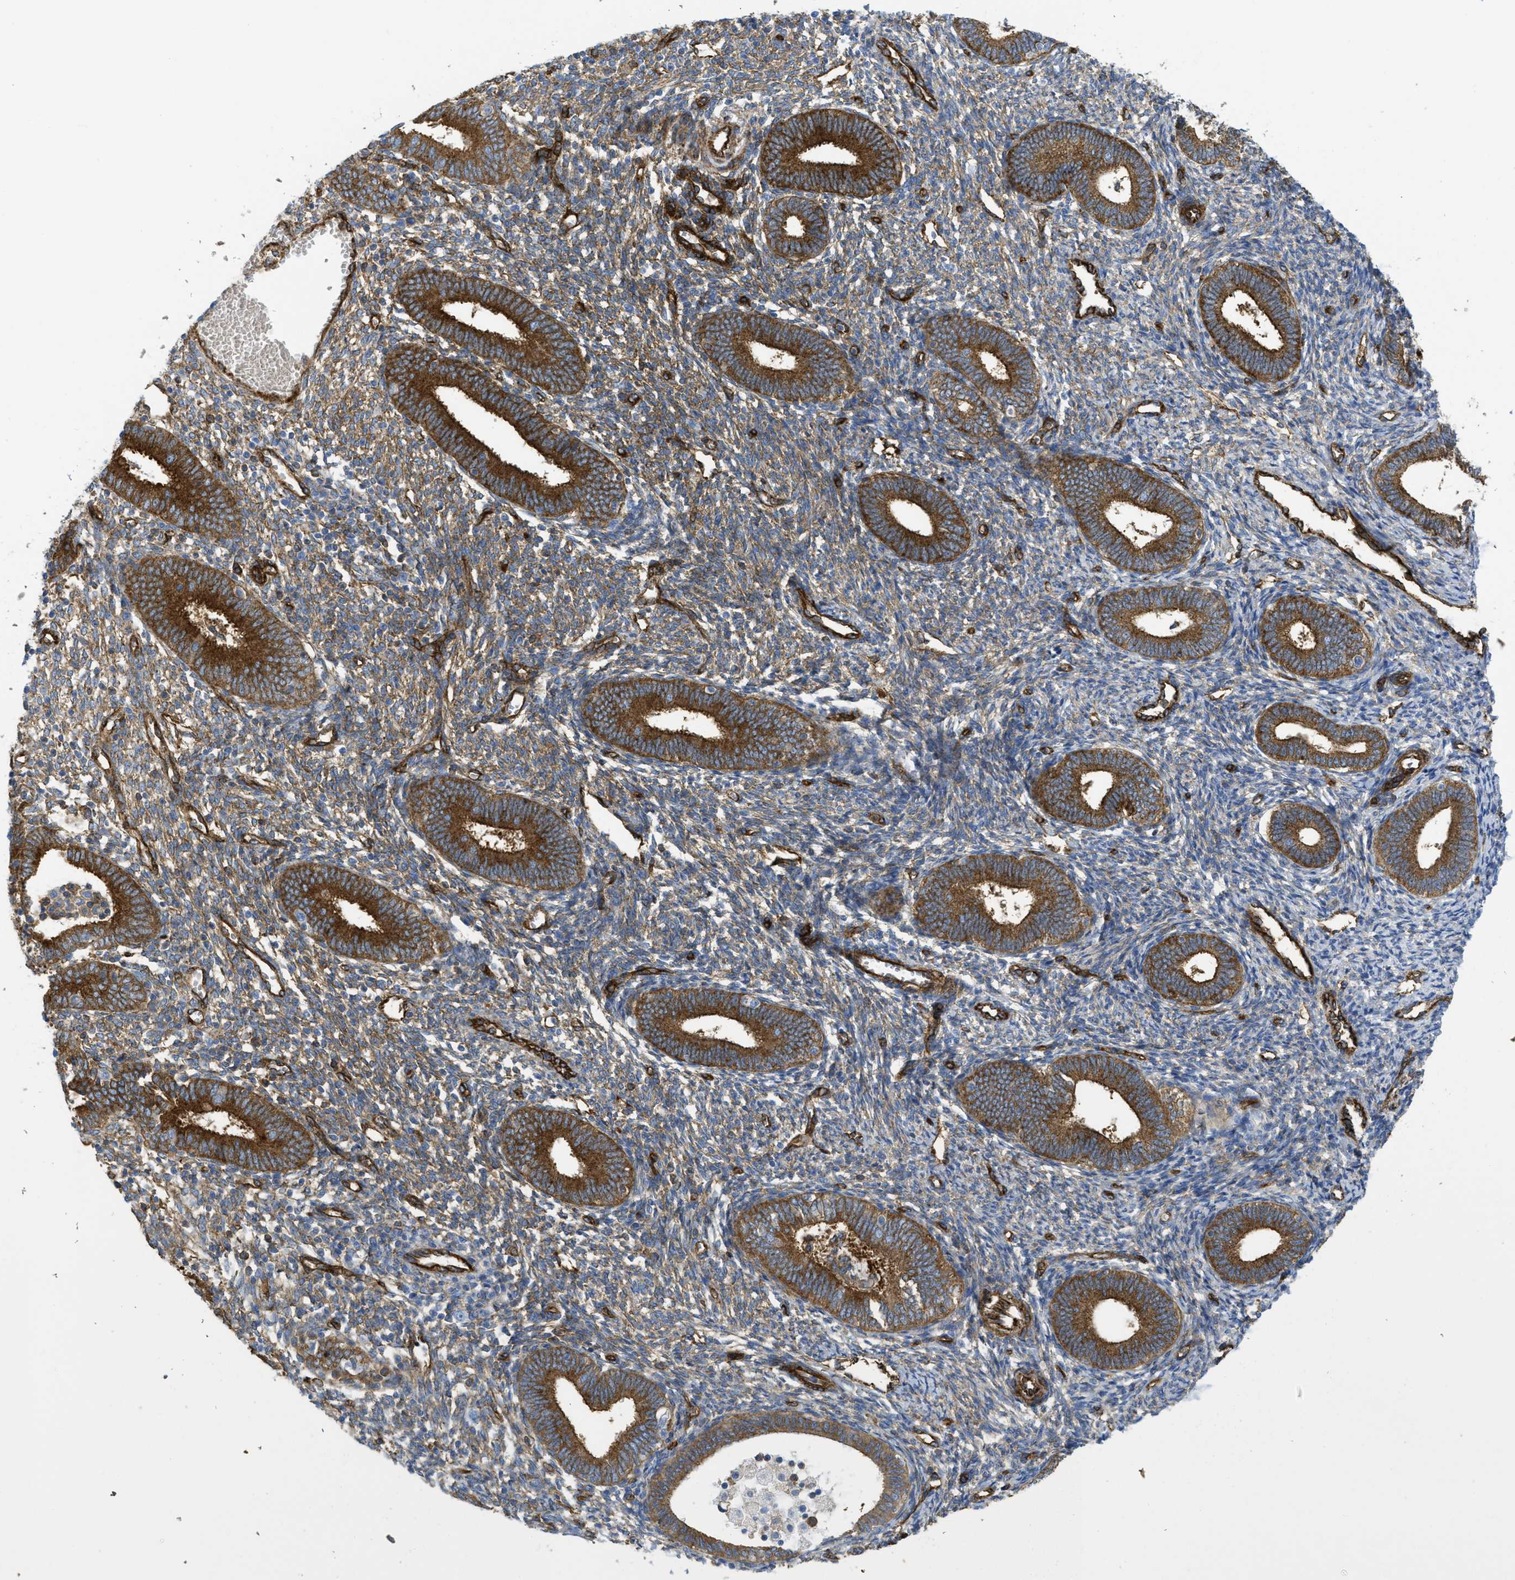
{"staining": {"intensity": "moderate", "quantity": "25%-75%", "location": "cytoplasmic/membranous"}, "tissue": "endometrium", "cell_type": "Cells in endometrial stroma", "image_type": "normal", "snomed": [{"axis": "morphology", "description": "Normal tissue, NOS"}, {"axis": "topography", "description": "Endometrium"}], "caption": "Immunohistochemical staining of benign human endometrium reveals 25%-75% levels of moderate cytoplasmic/membranous protein positivity in approximately 25%-75% of cells in endometrial stroma. The staining was performed using DAB (3,3'-diaminobenzidine), with brown indicating positive protein expression. Nuclei are stained blue with hematoxylin.", "gene": "HIP1", "patient": {"sex": "female", "age": 41}}